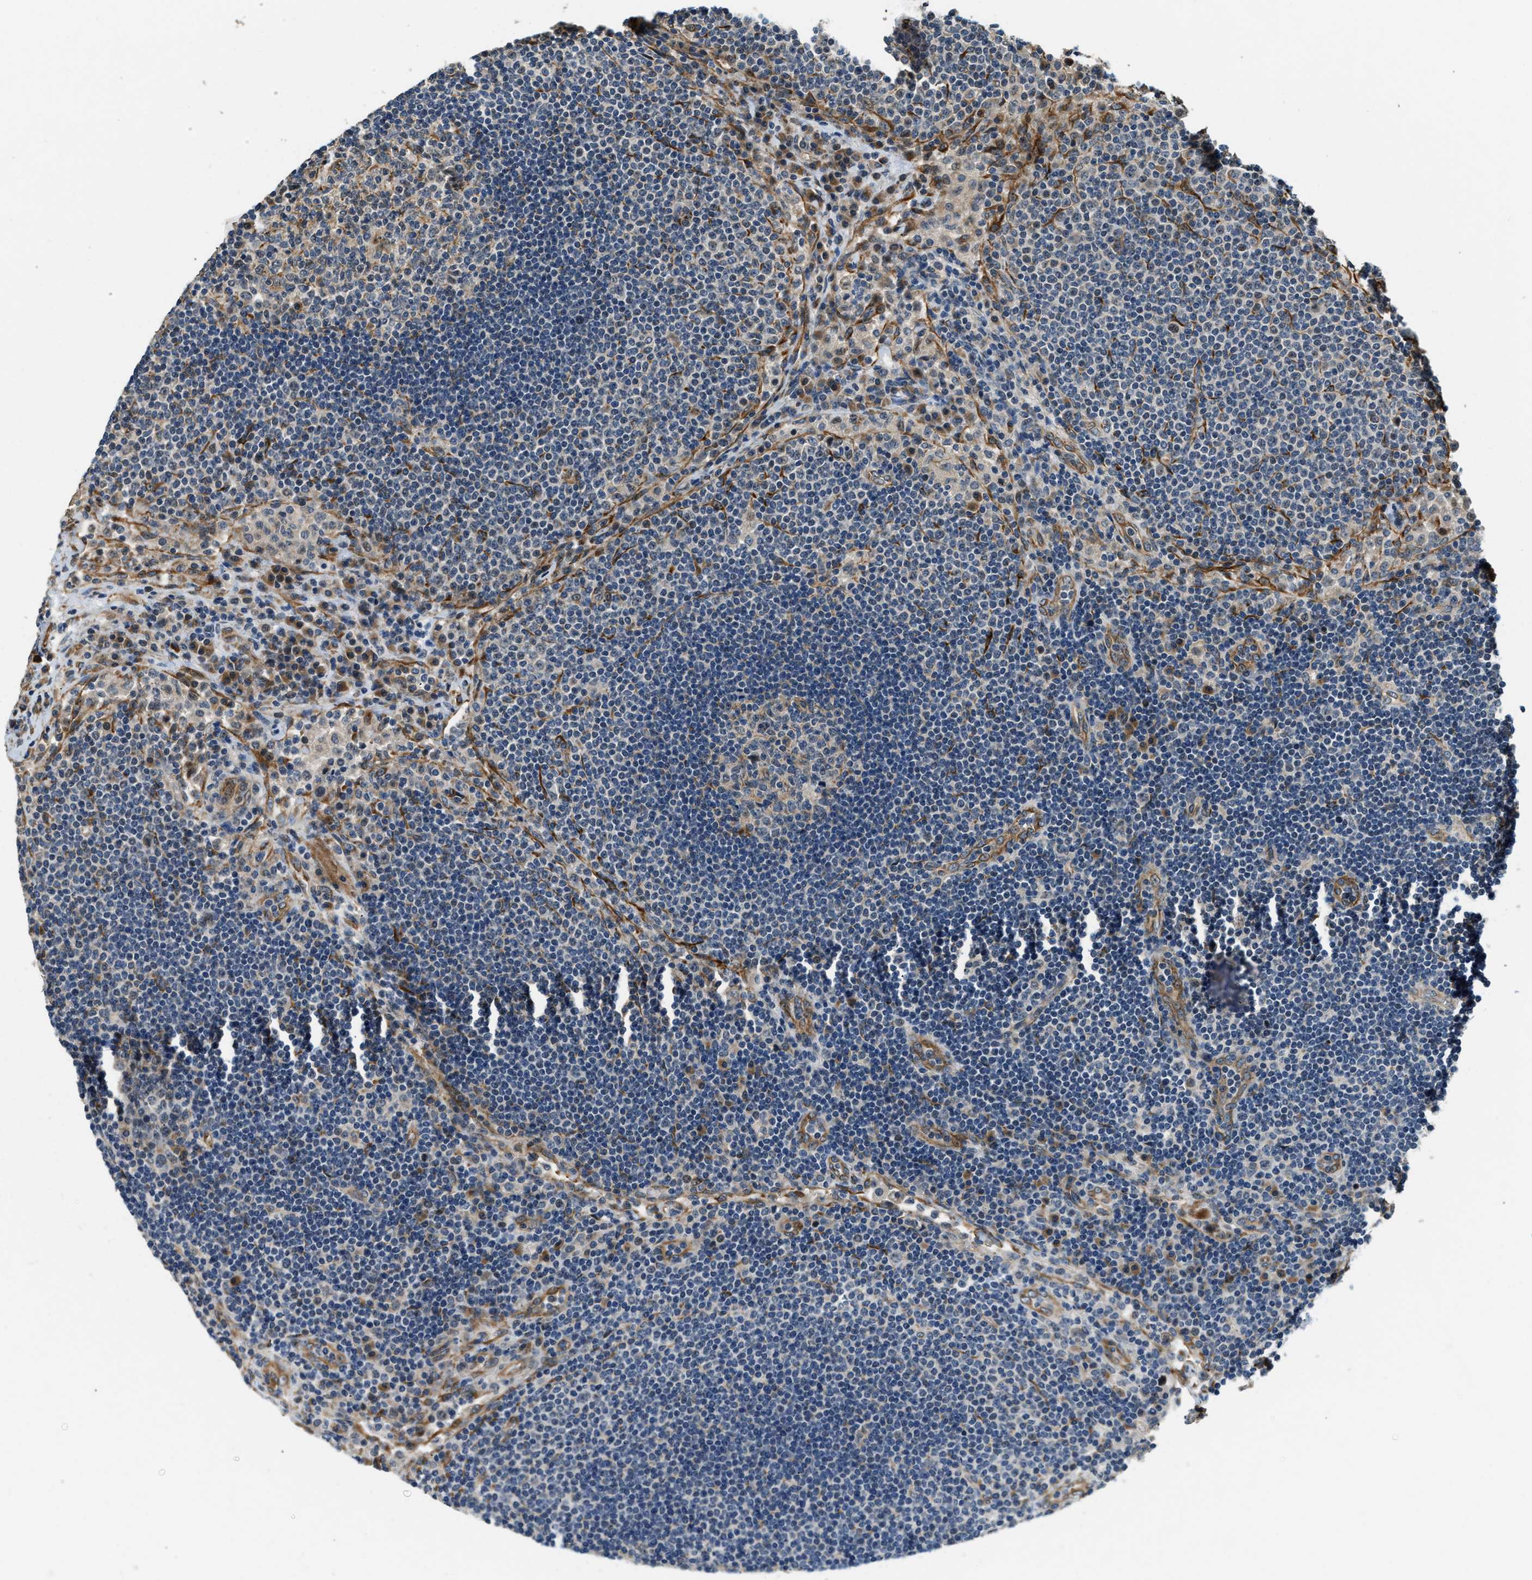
{"staining": {"intensity": "moderate", "quantity": "<25%", "location": "cytoplasmic/membranous"}, "tissue": "lymph node", "cell_type": "Germinal center cells", "image_type": "normal", "snomed": [{"axis": "morphology", "description": "Normal tissue, NOS"}, {"axis": "topography", "description": "Lymph node"}], "caption": "The photomicrograph demonstrates a brown stain indicating the presence of a protein in the cytoplasmic/membranous of germinal center cells in lymph node.", "gene": "ALOX12", "patient": {"sex": "female", "age": 53}}